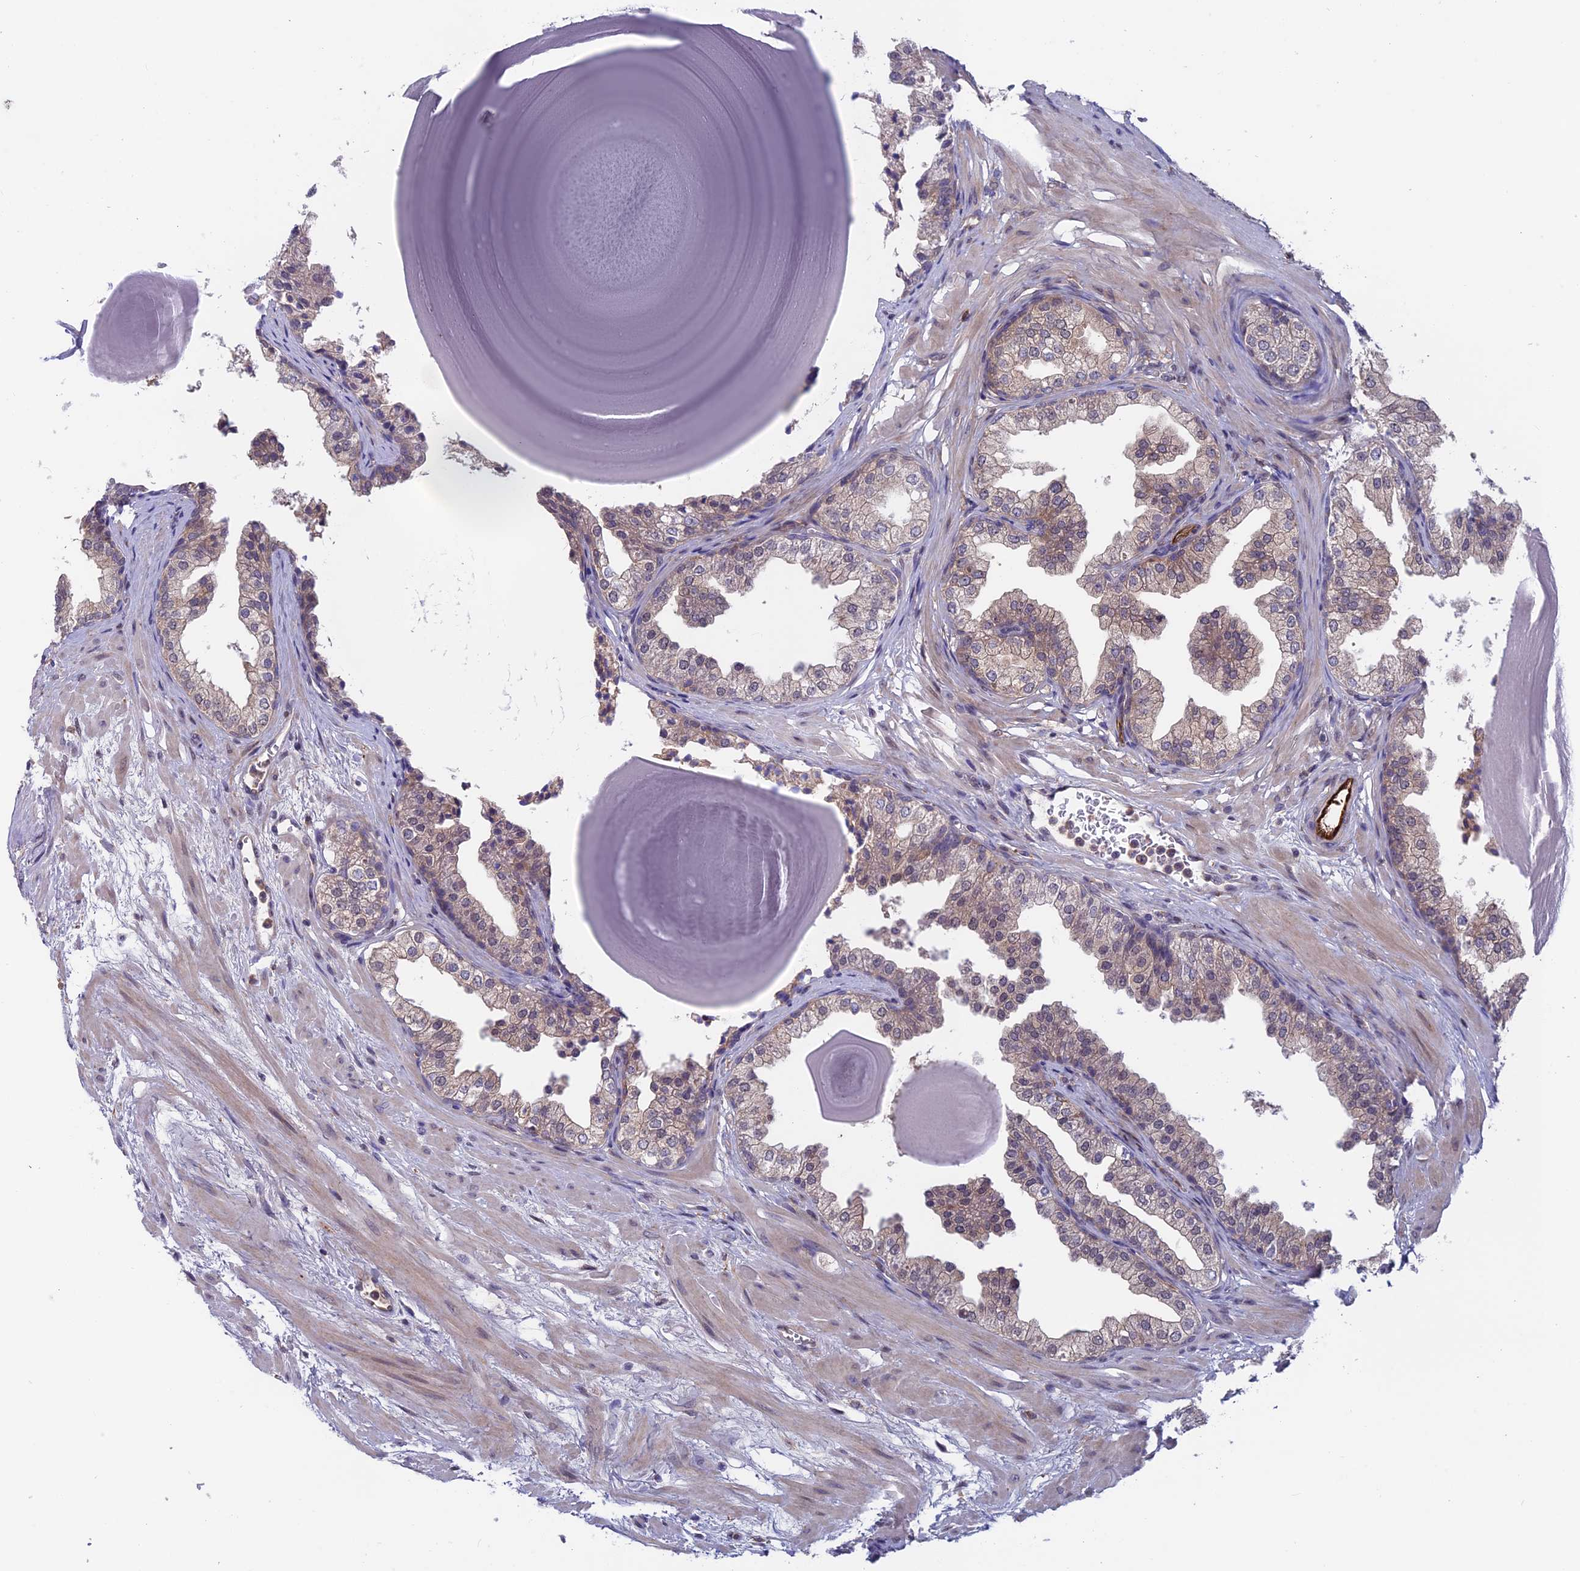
{"staining": {"intensity": "weak", "quantity": "25%-75%", "location": "cytoplasmic/membranous"}, "tissue": "prostate", "cell_type": "Glandular cells", "image_type": "normal", "snomed": [{"axis": "morphology", "description": "Normal tissue, NOS"}, {"axis": "topography", "description": "Prostate"}], "caption": "Immunohistochemical staining of unremarkable human prostate shows weak cytoplasmic/membranous protein expression in approximately 25%-75% of glandular cells.", "gene": "MAST2", "patient": {"sex": "male", "age": 48}}